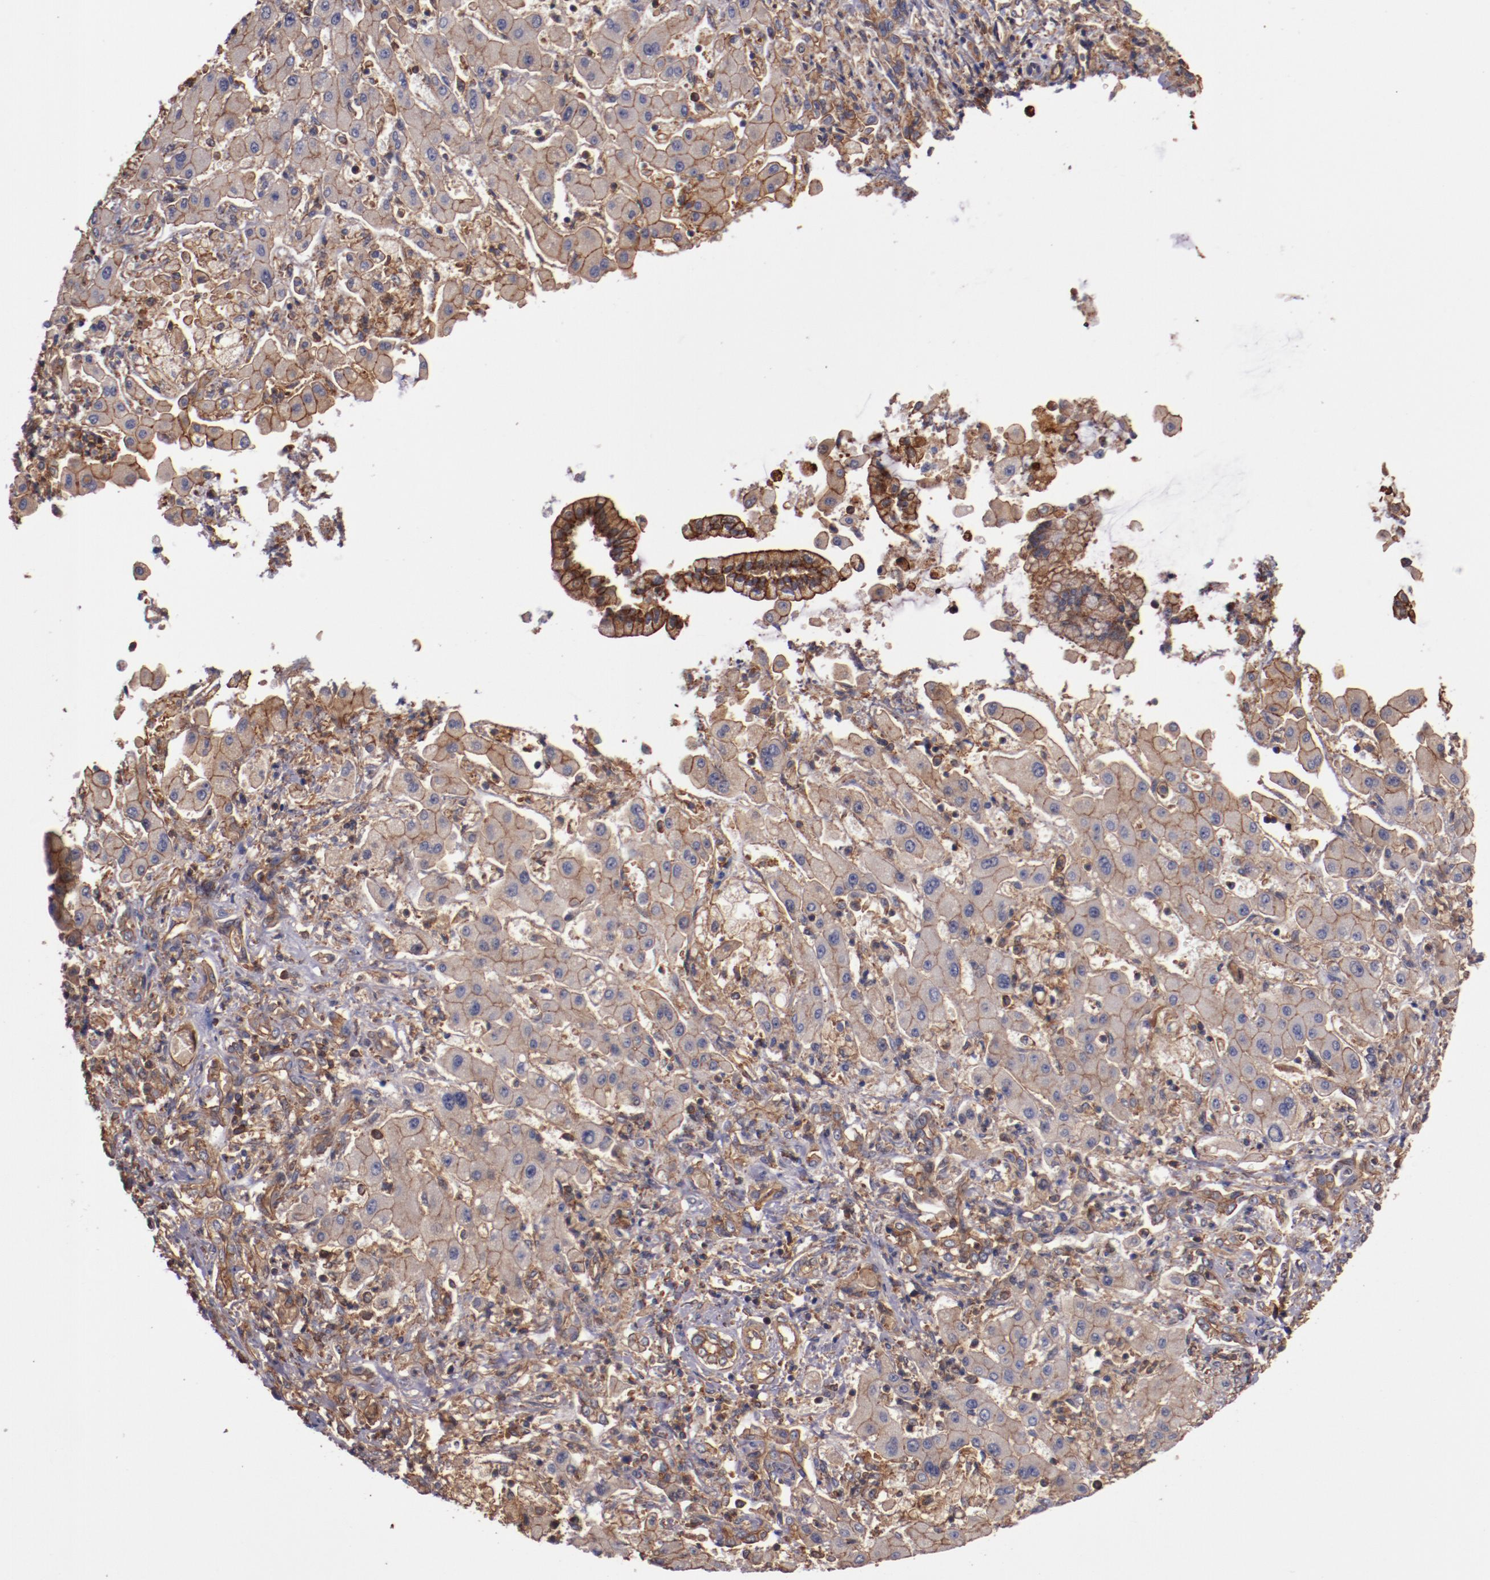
{"staining": {"intensity": "strong", "quantity": ">75%", "location": "cytoplasmic/membranous"}, "tissue": "liver cancer", "cell_type": "Tumor cells", "image_type": "cancer", "snomed": [{"axis": "morphology", "description": "Cholangiocarcinoma"}, {"axis": "topography", "description": "Liver"}], "caption": "A high amount of strong cytoplasmic/membranous positivity is identified in about >75% of tumor cells in liver cancer (cholangiocarcinoma) tissue.", "gene": "TMOD3", "patient": {"sex": "male", "age": 50}}